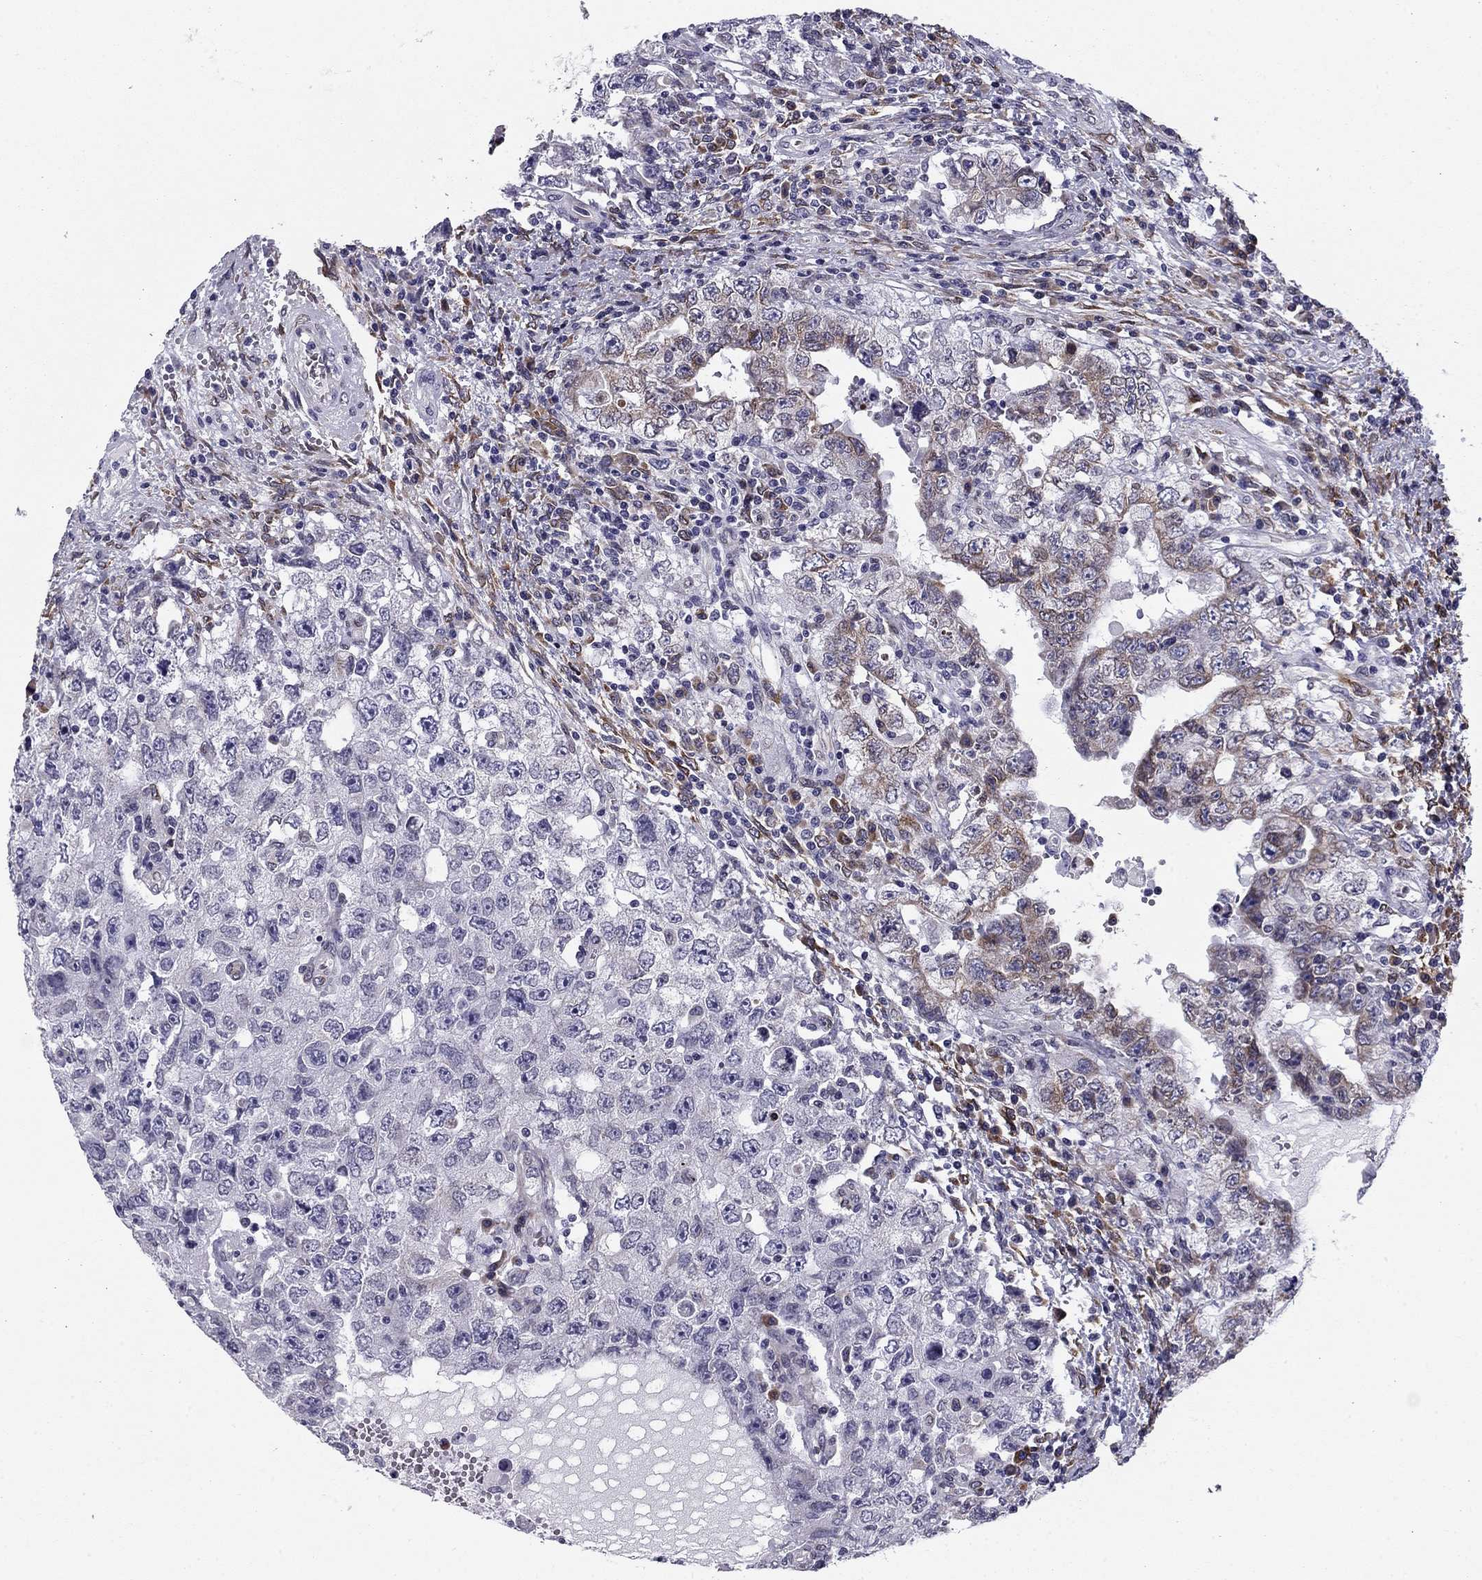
{"staining": {"intensity": "moderate", "quantity": "<25%", "location": "cytoplasmic/membranous"}, "tissue": "testis cancer", "cell_type": "Tumor cells", "image_type": "cancer", "snomed": [{"axis": "morphology", "description": "Carcinoma, Embryonal, NOS"}, {"axis": "topography", "description": "Testis"}], "caption": "Protein expression analysis of human testis embryonal carcinoma reveals moderate cytoplasmic/membranous expression in about <25% of tumor cells. (DAB (3,3'-diaminobenzidine) IHC, brown staining for protein, blue staining for nuclei).", "gene": "TMED3", "patient": {"sex": "male", "age": 26}}